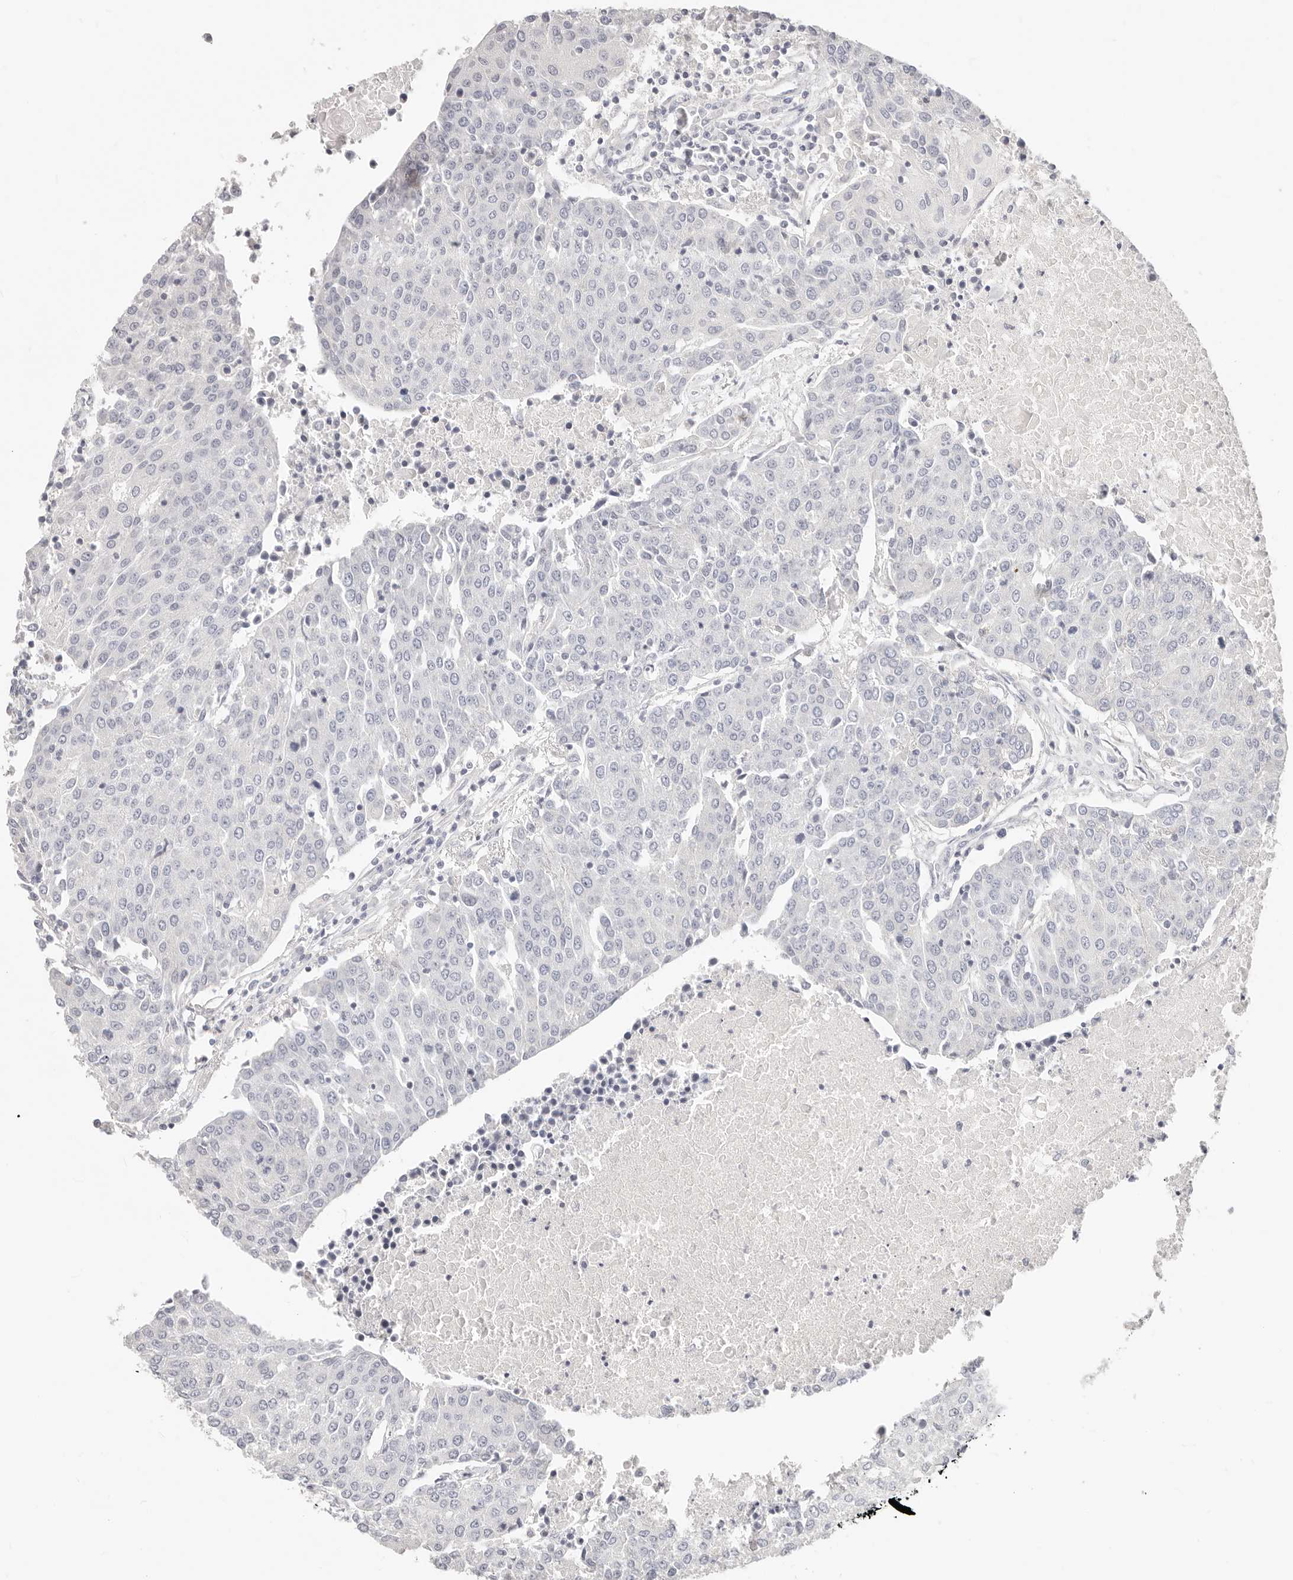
{"staining": {"intensity": "negative", "quantity": "none", "location": "none"}, "tissue": "urothelial cancer", "cell_type": "Tumor cells", "image_type": "cancer", "snomed": [{"axis": "morphology", "description": "Urothelial carcinoma, High grade"}, {"axis": "topography", "description": "Urinary bladder"}], "caption": "Tumor cells are negative for brown protein staining in urothelial carcinoma (high-grade). (Immunohistochemistry (ihc), brightfield microscopy, high magnification).", "gene": "DTNBP1", "patient": {"sex": "female", "age": 85}}